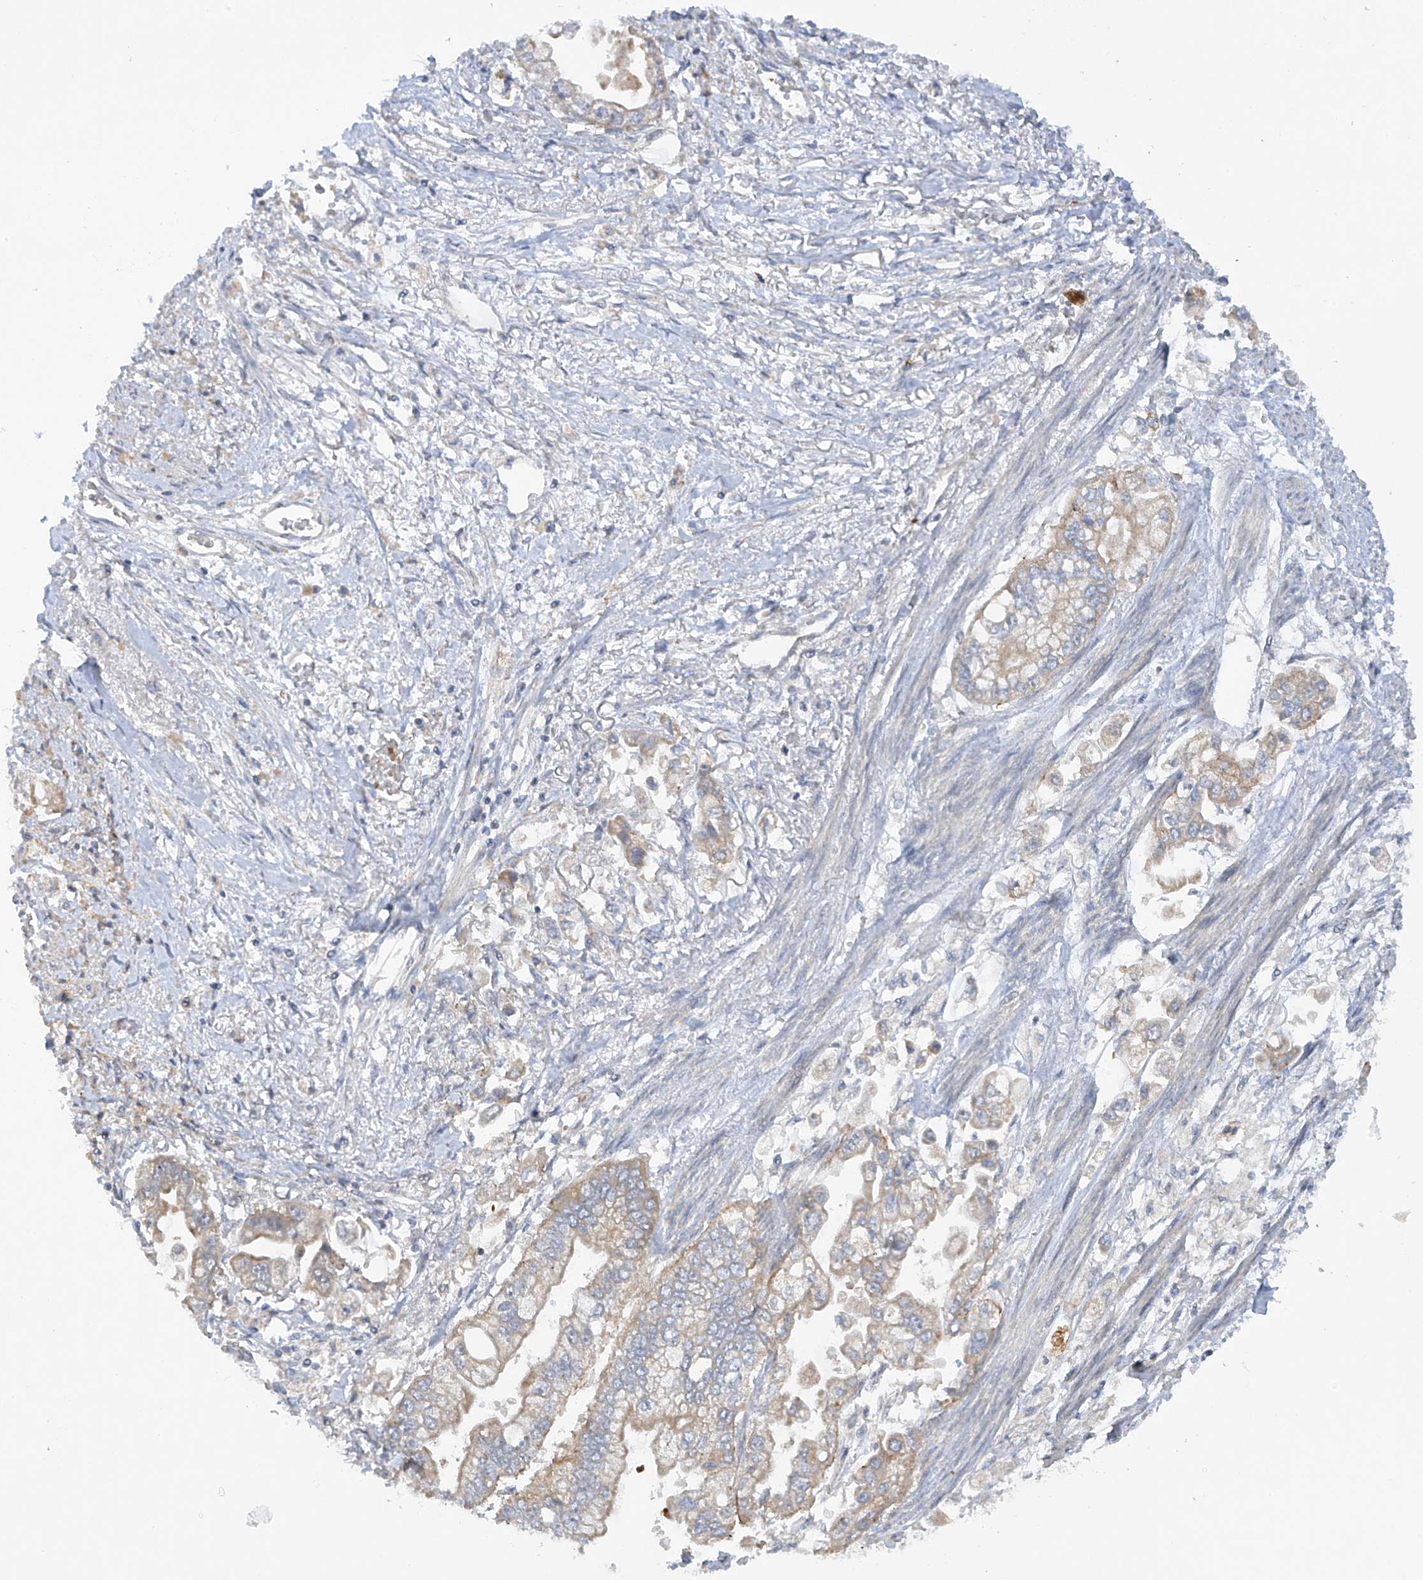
{"staining": {"intensity": "weak", "quantity": "25%-75%", "location": "cytoplasmic/membranous"}, "tissue": "stomach cancer", "cell_type": "Tumor cells", "image_type": "cancer", "snomed": [{"axis": "morphology", "description": "Adenocarcinoma, NOS"}, {"axis": "topography", "description": "Stomach"}], "caption": "The image demonstrates a brown stain indicating the presence of a protein in the cytoplasmic/membranous of tumor cells in stomach adenocarcinoma. The protein of interest is shown in brown color, while the nuclei are stained blue.", "gene": "METTL18", "patient": {"sex": "male", "age": 62}}